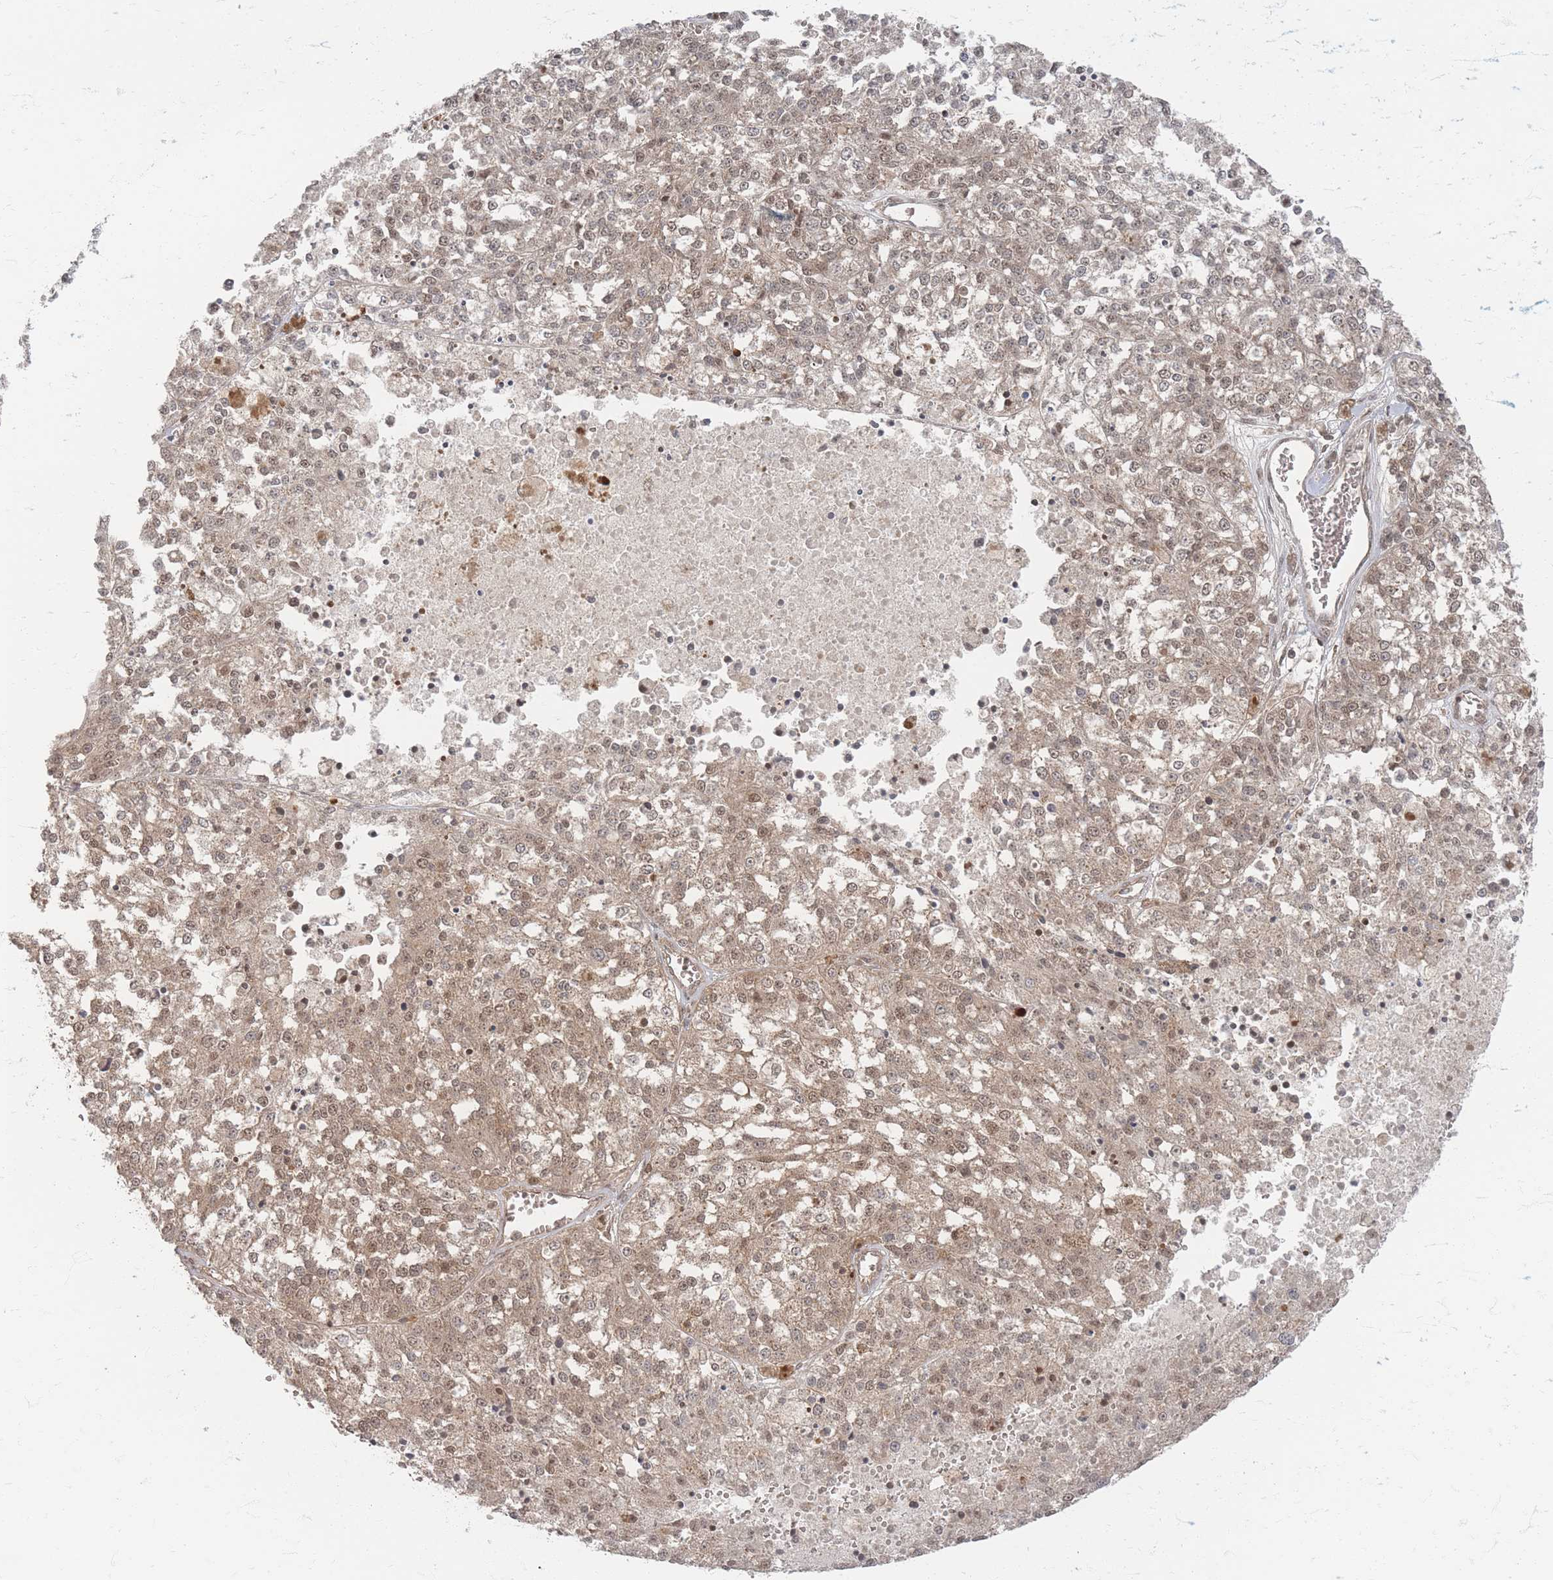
{"staining": {"intensity": "weak", "quantity": ">75%", "location": "cytoplasmic/membranous,nuclear"}, "tissue": "melanoma", "cell_type": "Tumor cells", "image_type": "cancer", "snomed": [{"axis": "morphology", "description": "Malignant melanoma, NOS"}, {"axis": "topography", "description": "Skin"}], "caption": "The histopathology image reveals a brown stain indicating the presence of a protein in the cytoplasmic/membranous and nuclear of tumor cells in malignant melanoma.", "gene": "PSMD9", "patient": {"sex": "female", "age": 64}}